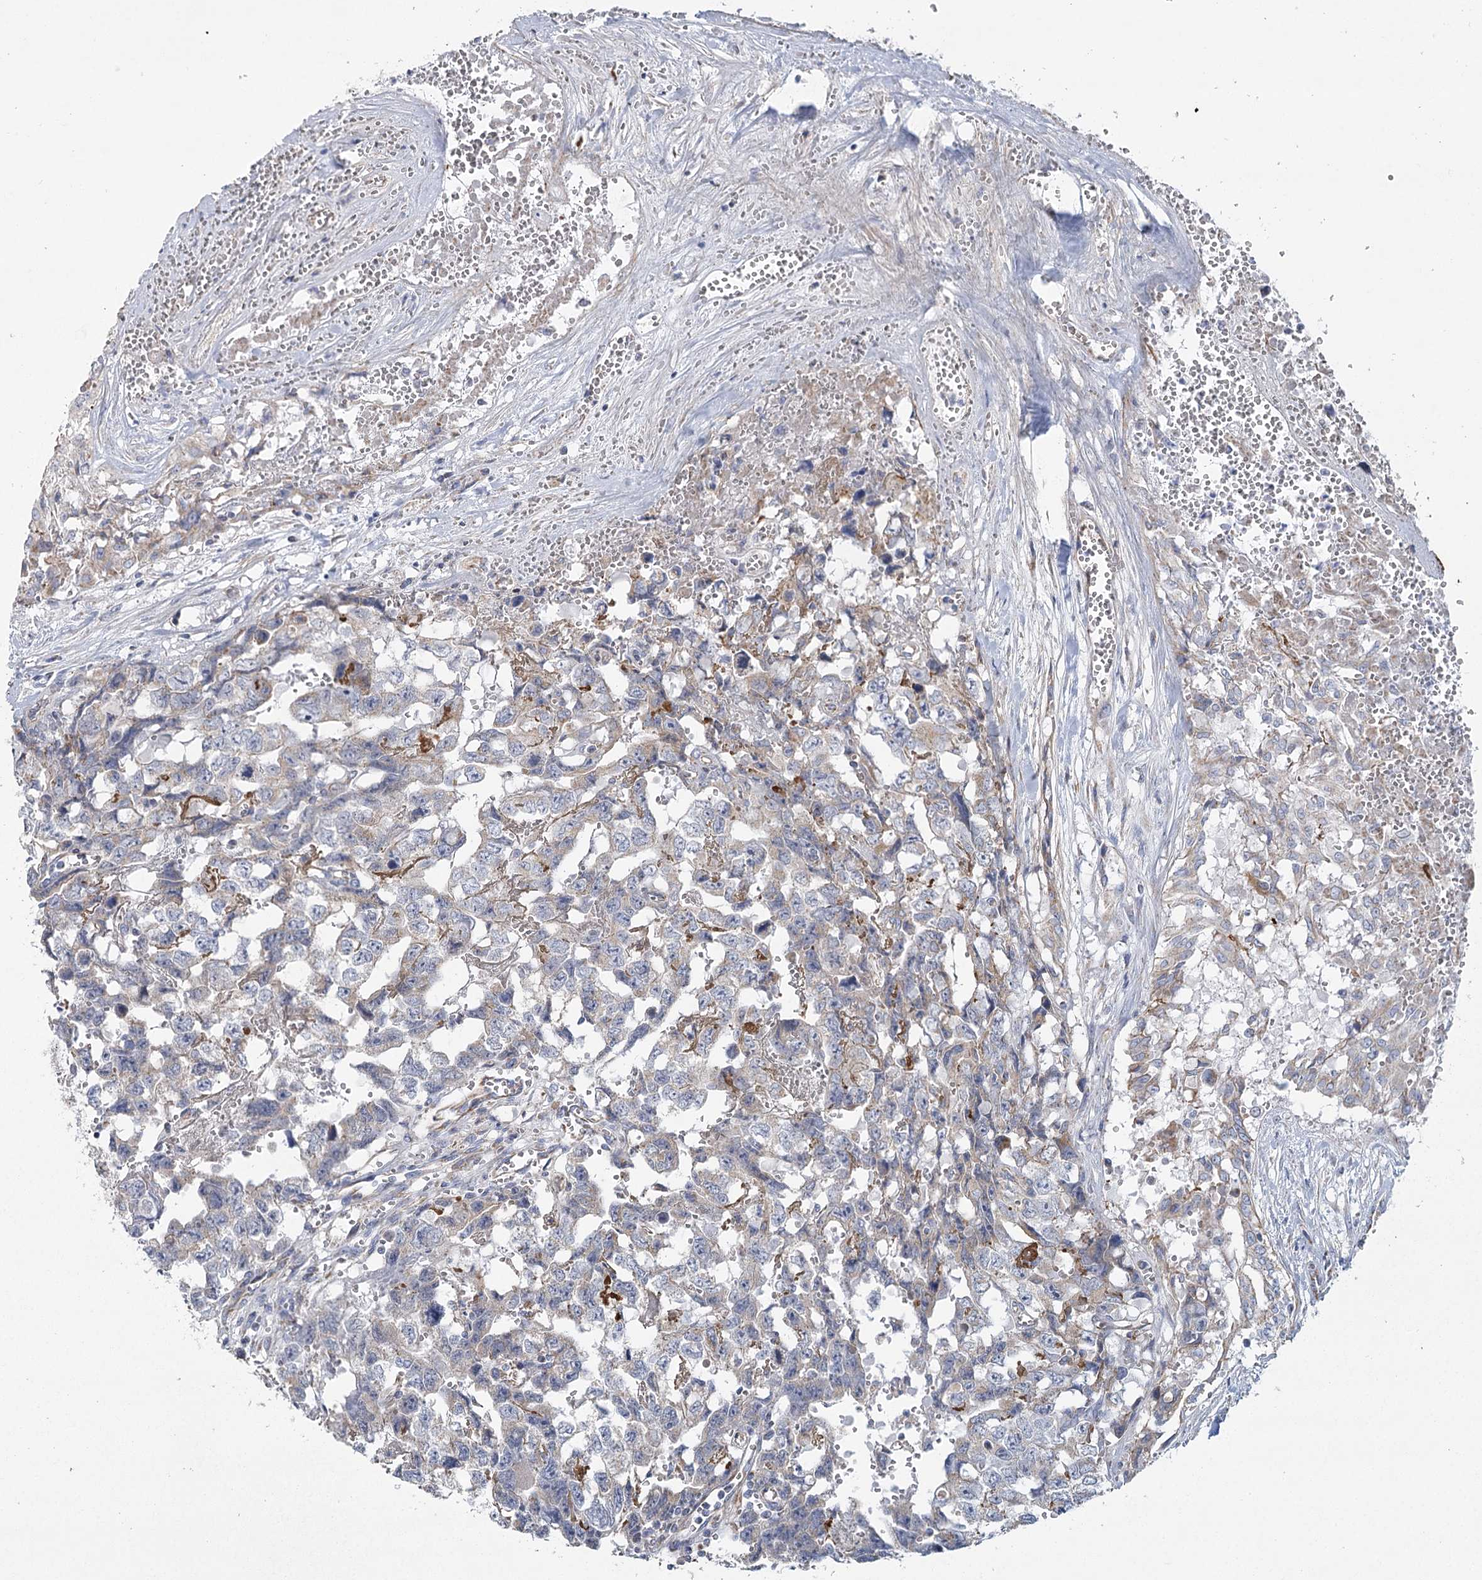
{"staining": {"intensity": "weak", "quantity": "<25%", "location": "cytoplasmic/membranous"}, "tissue": "testis cancer", "cell_type": "Tumor cells", "image_type": "cancer", "snomed": [{"axis": "morphology", "description": "Carcinoma, Embryonal, NOS"}, {"axis": "topography", "description": "Testis"}], "caption": "Immunohistochemical staining of human embryonal carcinoma (testis) displays no significant staining in tumor cells.", "gene": "SNX7", "patient": {"sex": "male", "age": 31}}